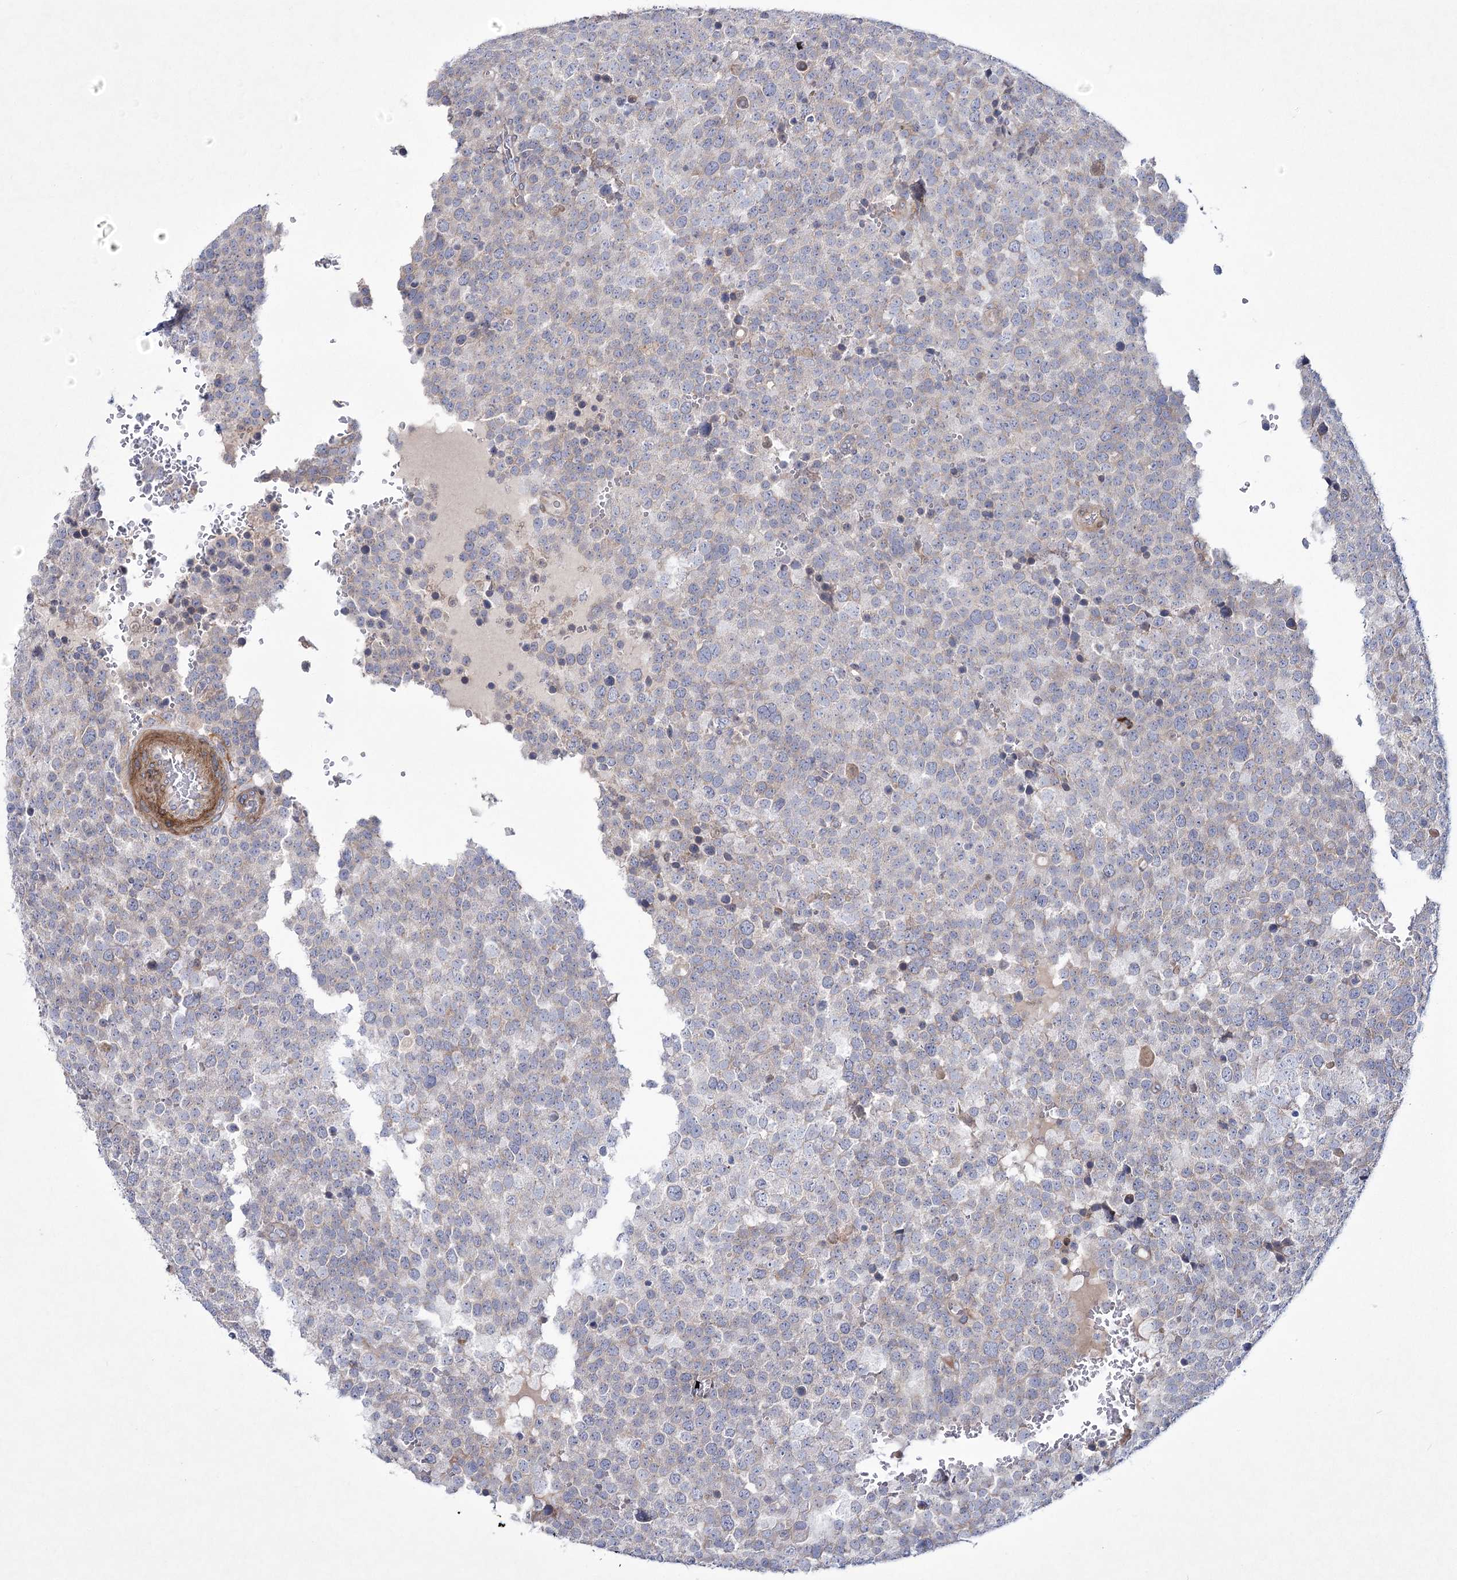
{"staining": {"intensity": "negative", "quantity": "none", "location": "none"}, "tissue": "testis cancer", "cell_type": "Tumor cells", "image_type": "cancer", "snomed": [{"axis": "morphology", "description": "Seminoma, NOS"}, {"axis": "topography", "description": "Testis"}], "caption": "The image reveals no significant staining in tumor cells of testis cancer (seminoma). (Immunohistochemistry (ihc), brightfield microscopy, high magnification).", "gene": "ARFGEF3", "patient": {"sex": "male", "age": 71}}